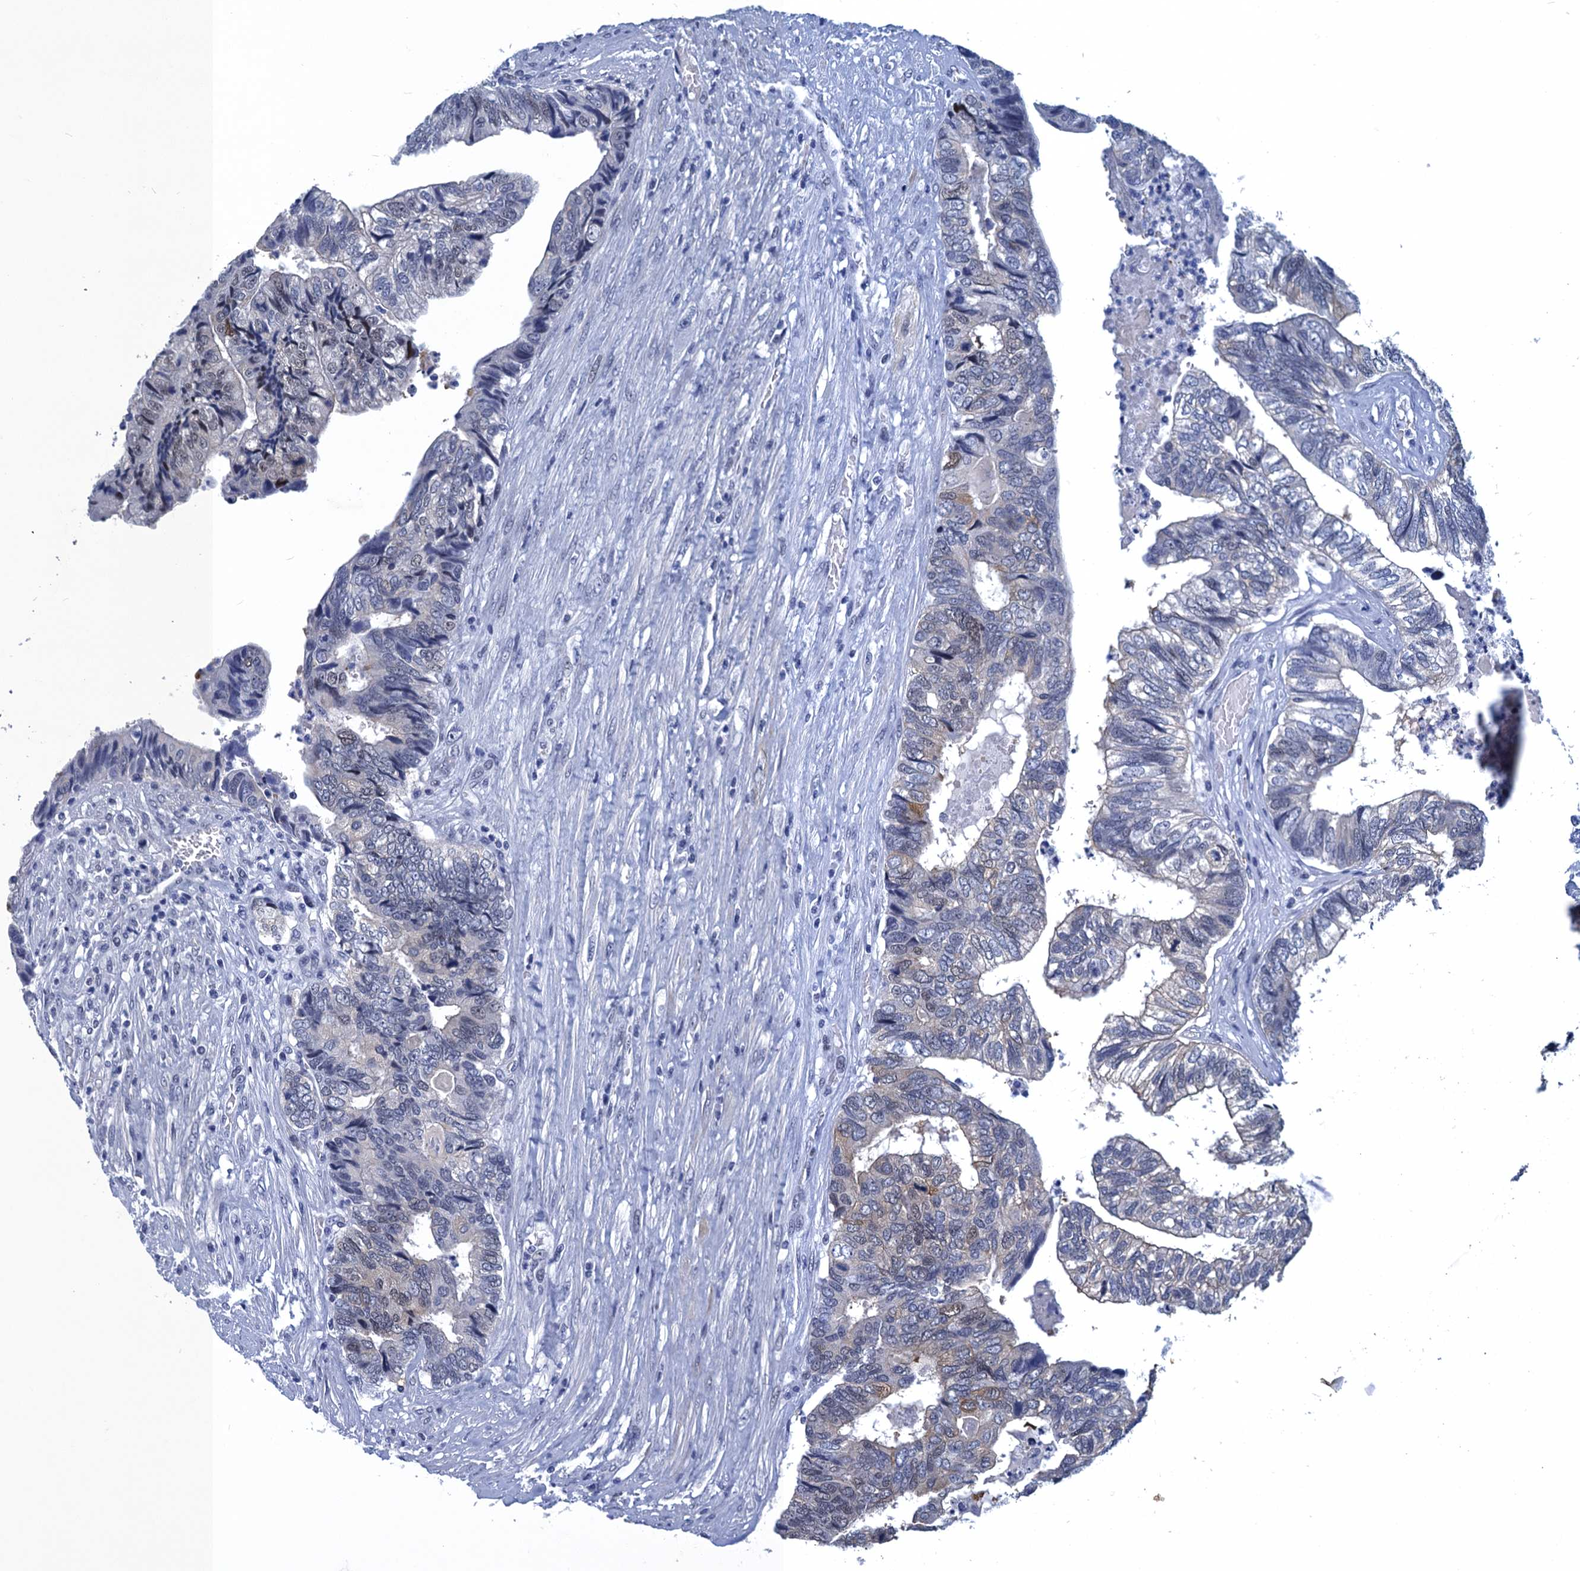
{"staining": {"intensity": "weak", "quantity": "<25%", "location": "cytoplasmic/membranous"}, "tissue": "colorectal cancer", "cell_type": "Tumor cells", "image_type": "cancer", "snomed": [{"axis": "morphology", "description": "Adenocarcinoma, NOS"}, {"axis": "topography", "description": "Colon"}], "caption": "Tumor cells show no significant protein expression in colorectal adenocarcinoma.", "gene": "GINS3", "patient": {"sex": "female", "age": 67}}